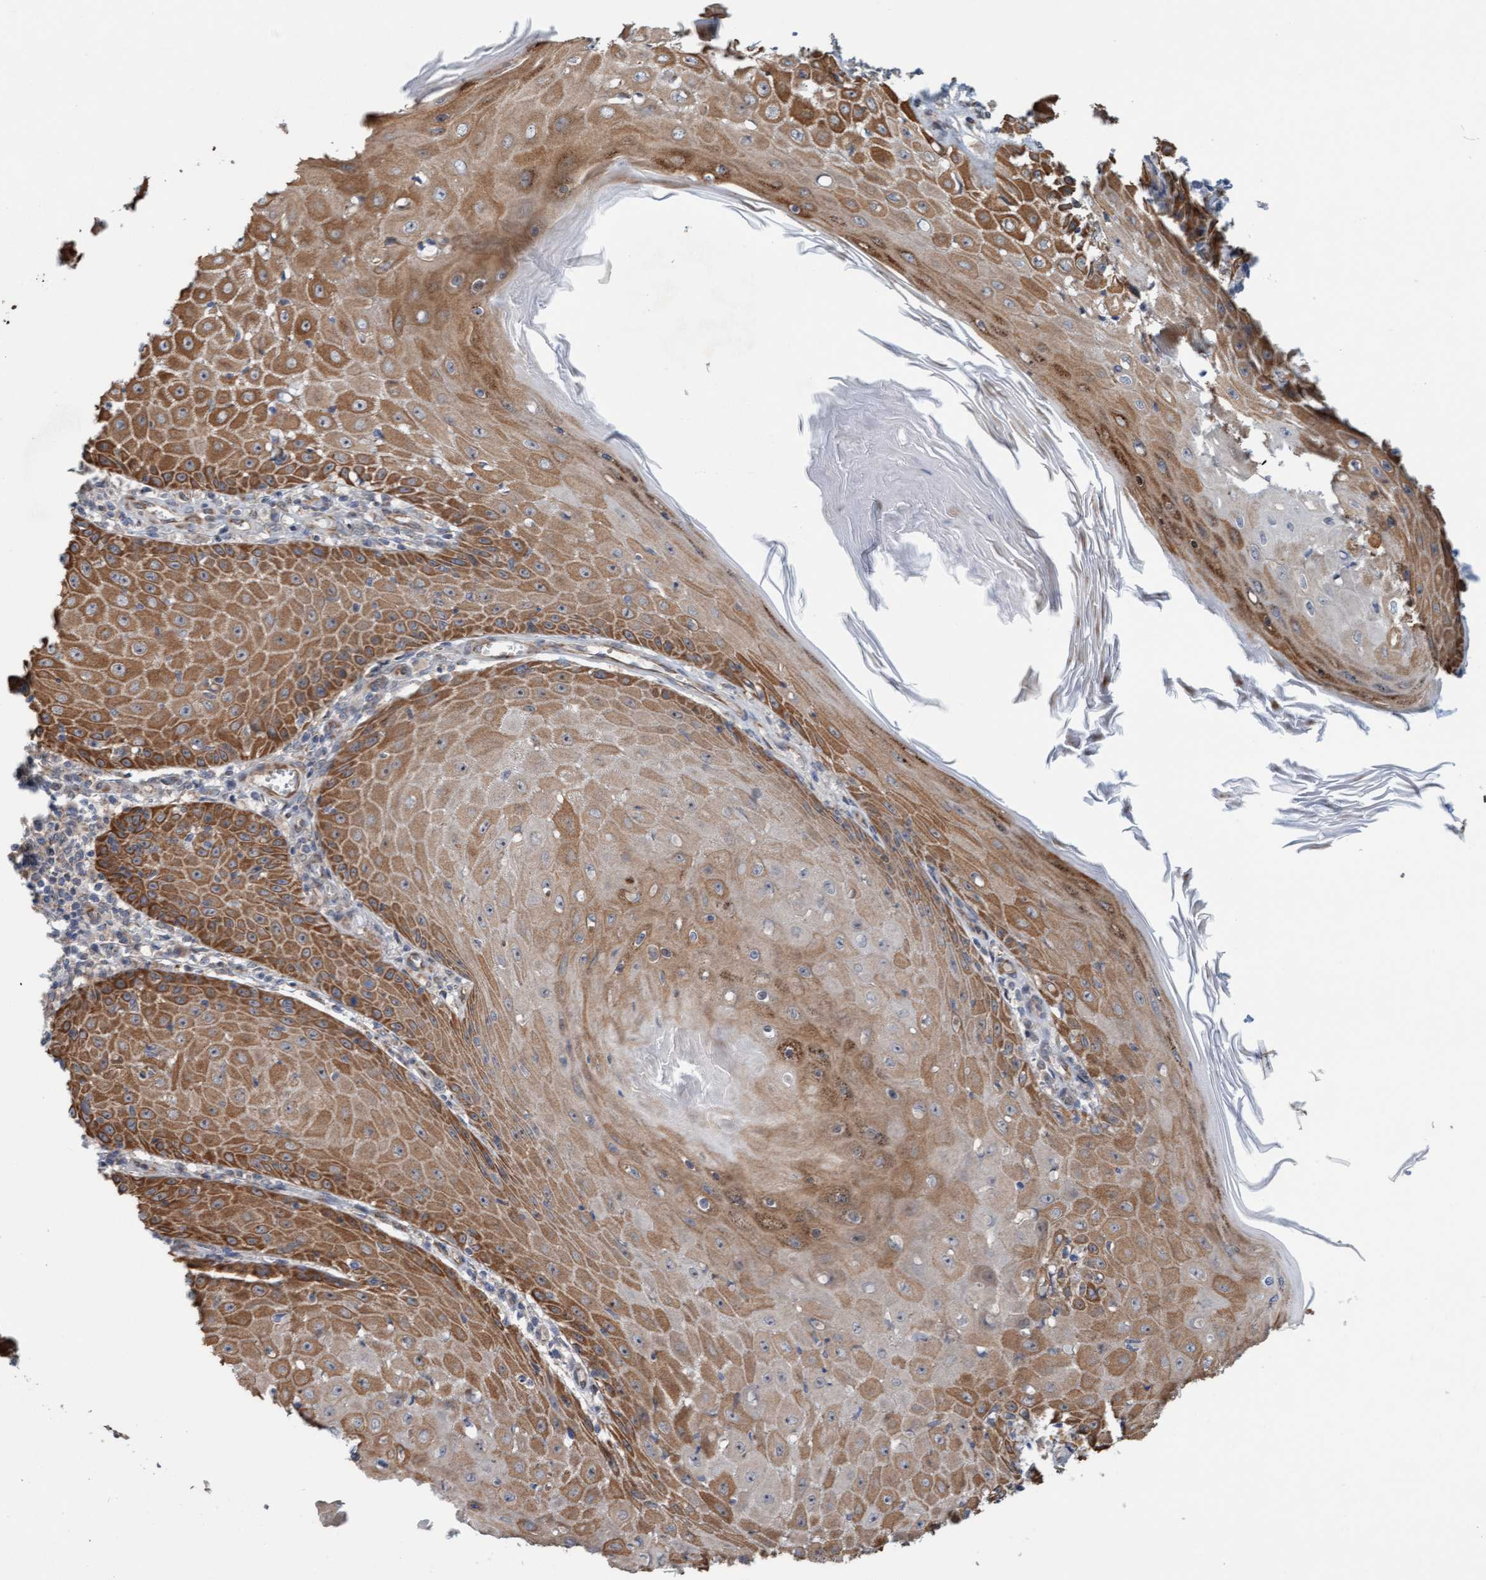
{"staining": {"intensity": "moderate", "quantity": ">75%", "location": "cytoplasmic/membranous"}, "tissue": "skin cancer", "cell_type": "Tumor cells", "image_type": "cancer", "snomed": [{"axis": "morphology", "description": "Squamous cell carcinoma, NOS"}, {"axis": "topography", "description": "Skin"}], "caption": "Skin cancer stained with a protein marker displays moderate staining in tumor cells.", "gene": "ZNF566", "patient": {"sex": "female", "age": 73}}